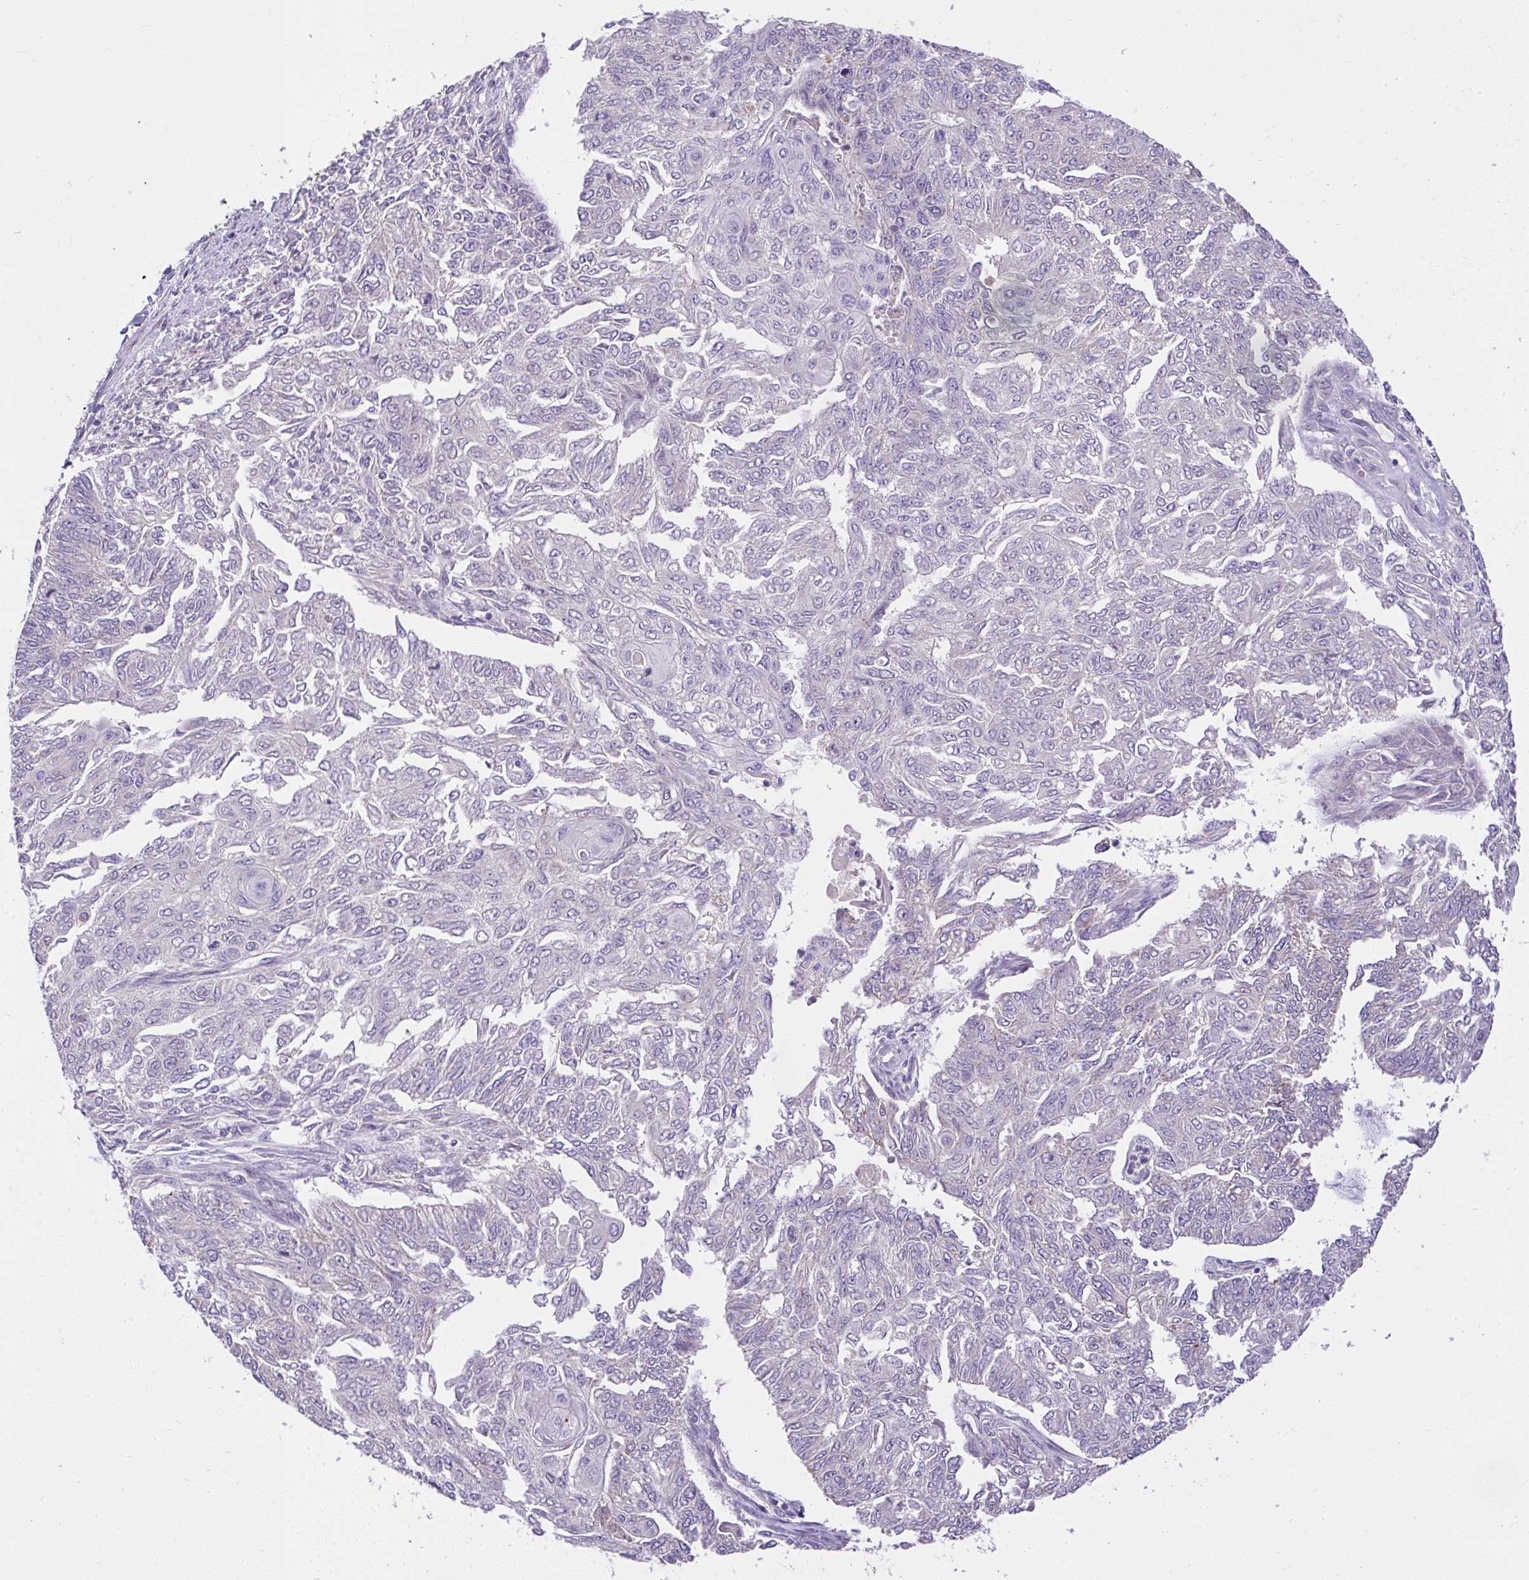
{"staining": {"intensity": "negative", "quantity": "none", "location": "none"}, "tissue": "endometrial cancer", "cell_type": "Tumor cells", "image_type": "cancer", "snomed": [{"axis": "morphology", "description": "Adenocarcinoma, NOS"}, {"axis": "topography", "description": "Endometrium"}], "caption": "Adenocarcinoma (endometrial) stained for a protein using immunohistochemistry (IHC) reveals no staining tumor cells.", "gene": "CHIA", "patient": {"sex": "female", "age": 32}}